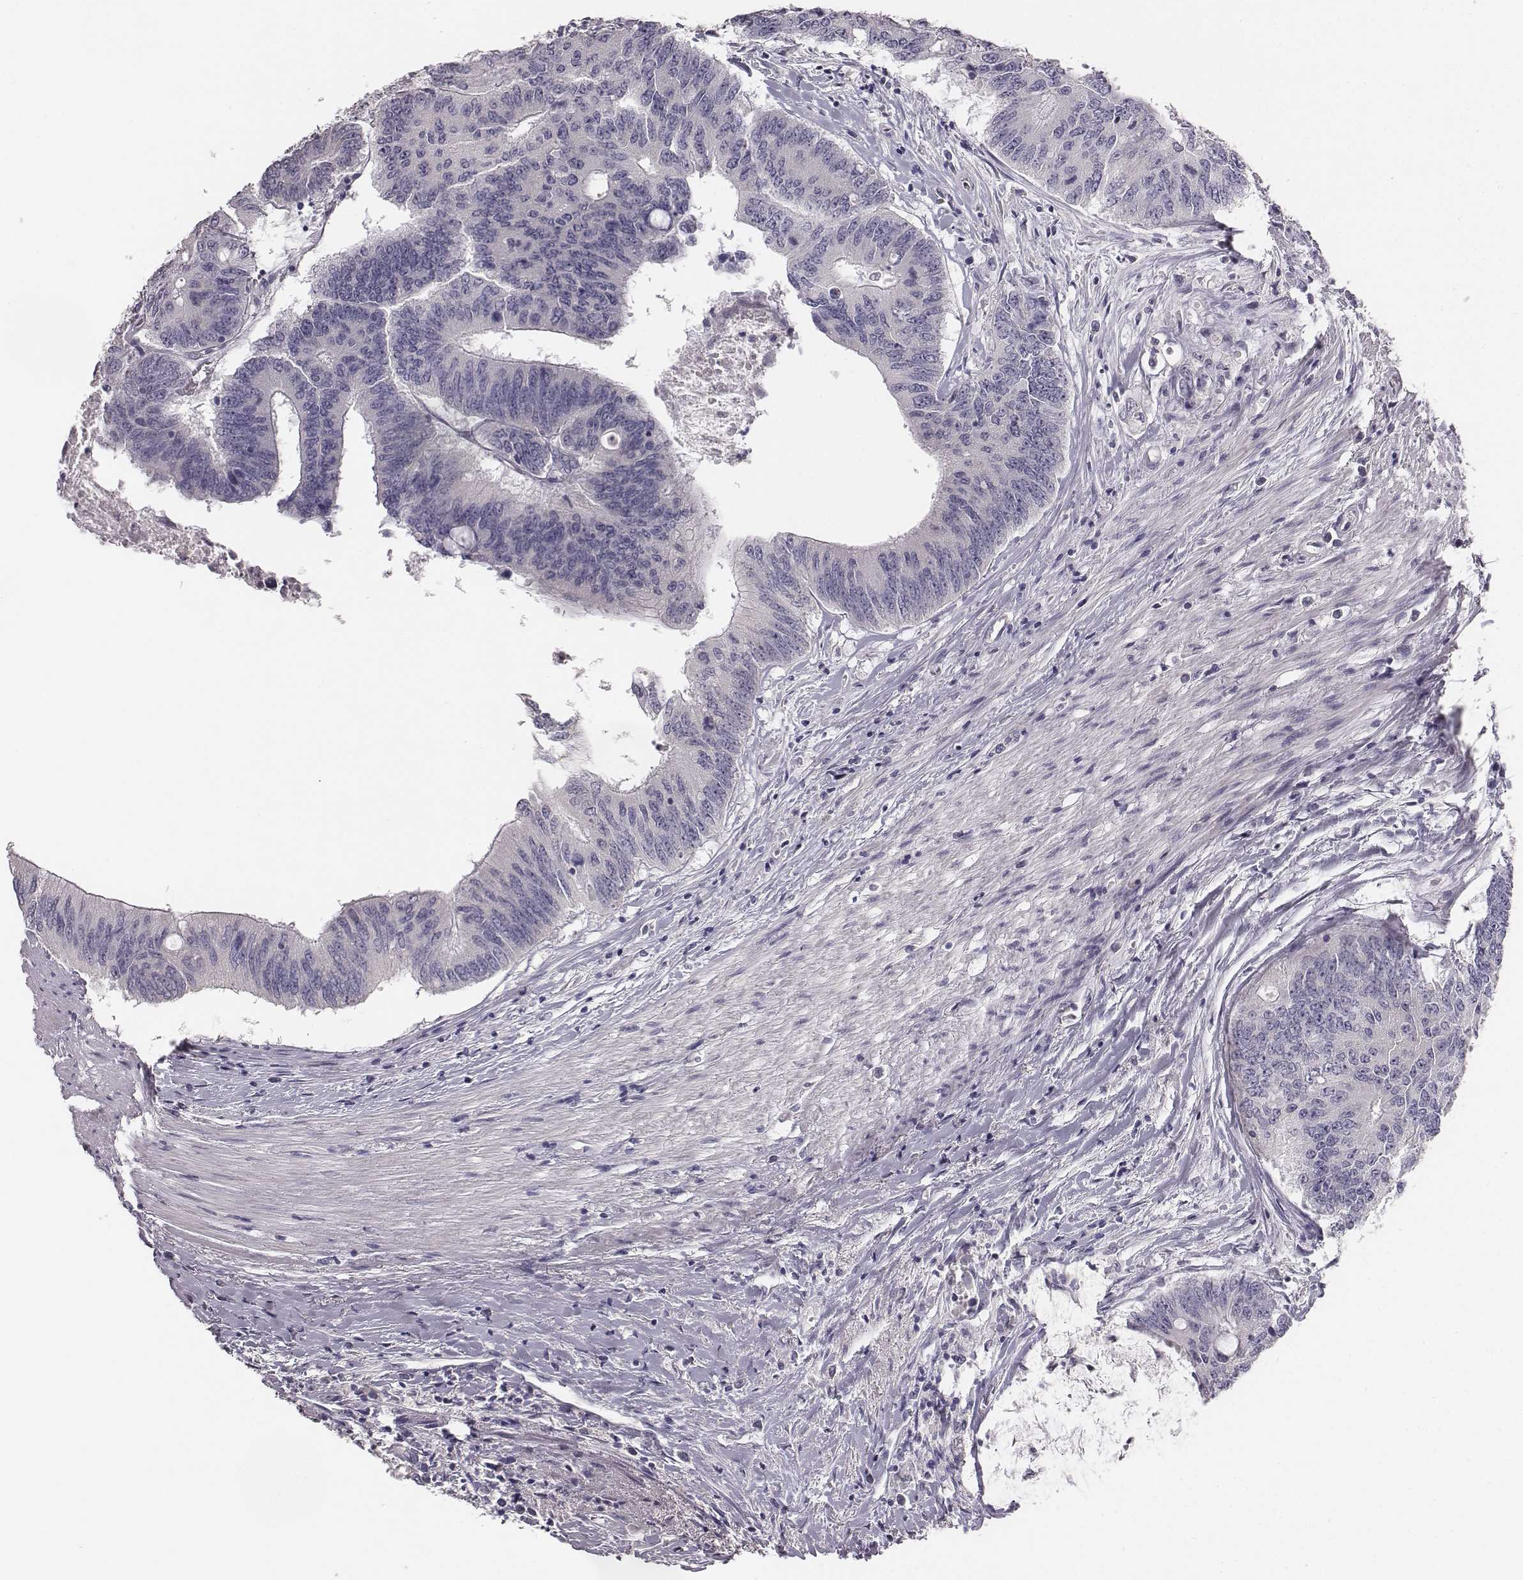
{"staining": {"intensity": "negative", "quantity": "none", "location": "none"}, "tissue": "colorectal cancer", "cell_type": "Tumor cells", "image_type": "cancer", "snomed": [{"axis": "morphology", "description": "Adenocarcinoma, NOS"}, {"axis": "topography", "description": "Rectum"}], "caption": "Adenocarcinoma (colorectal) was stained to show a protein in brown. There is no significant expression in tumor cells.", "gene": "MYH6", "patient": {"sex": "male", "age": 59}}